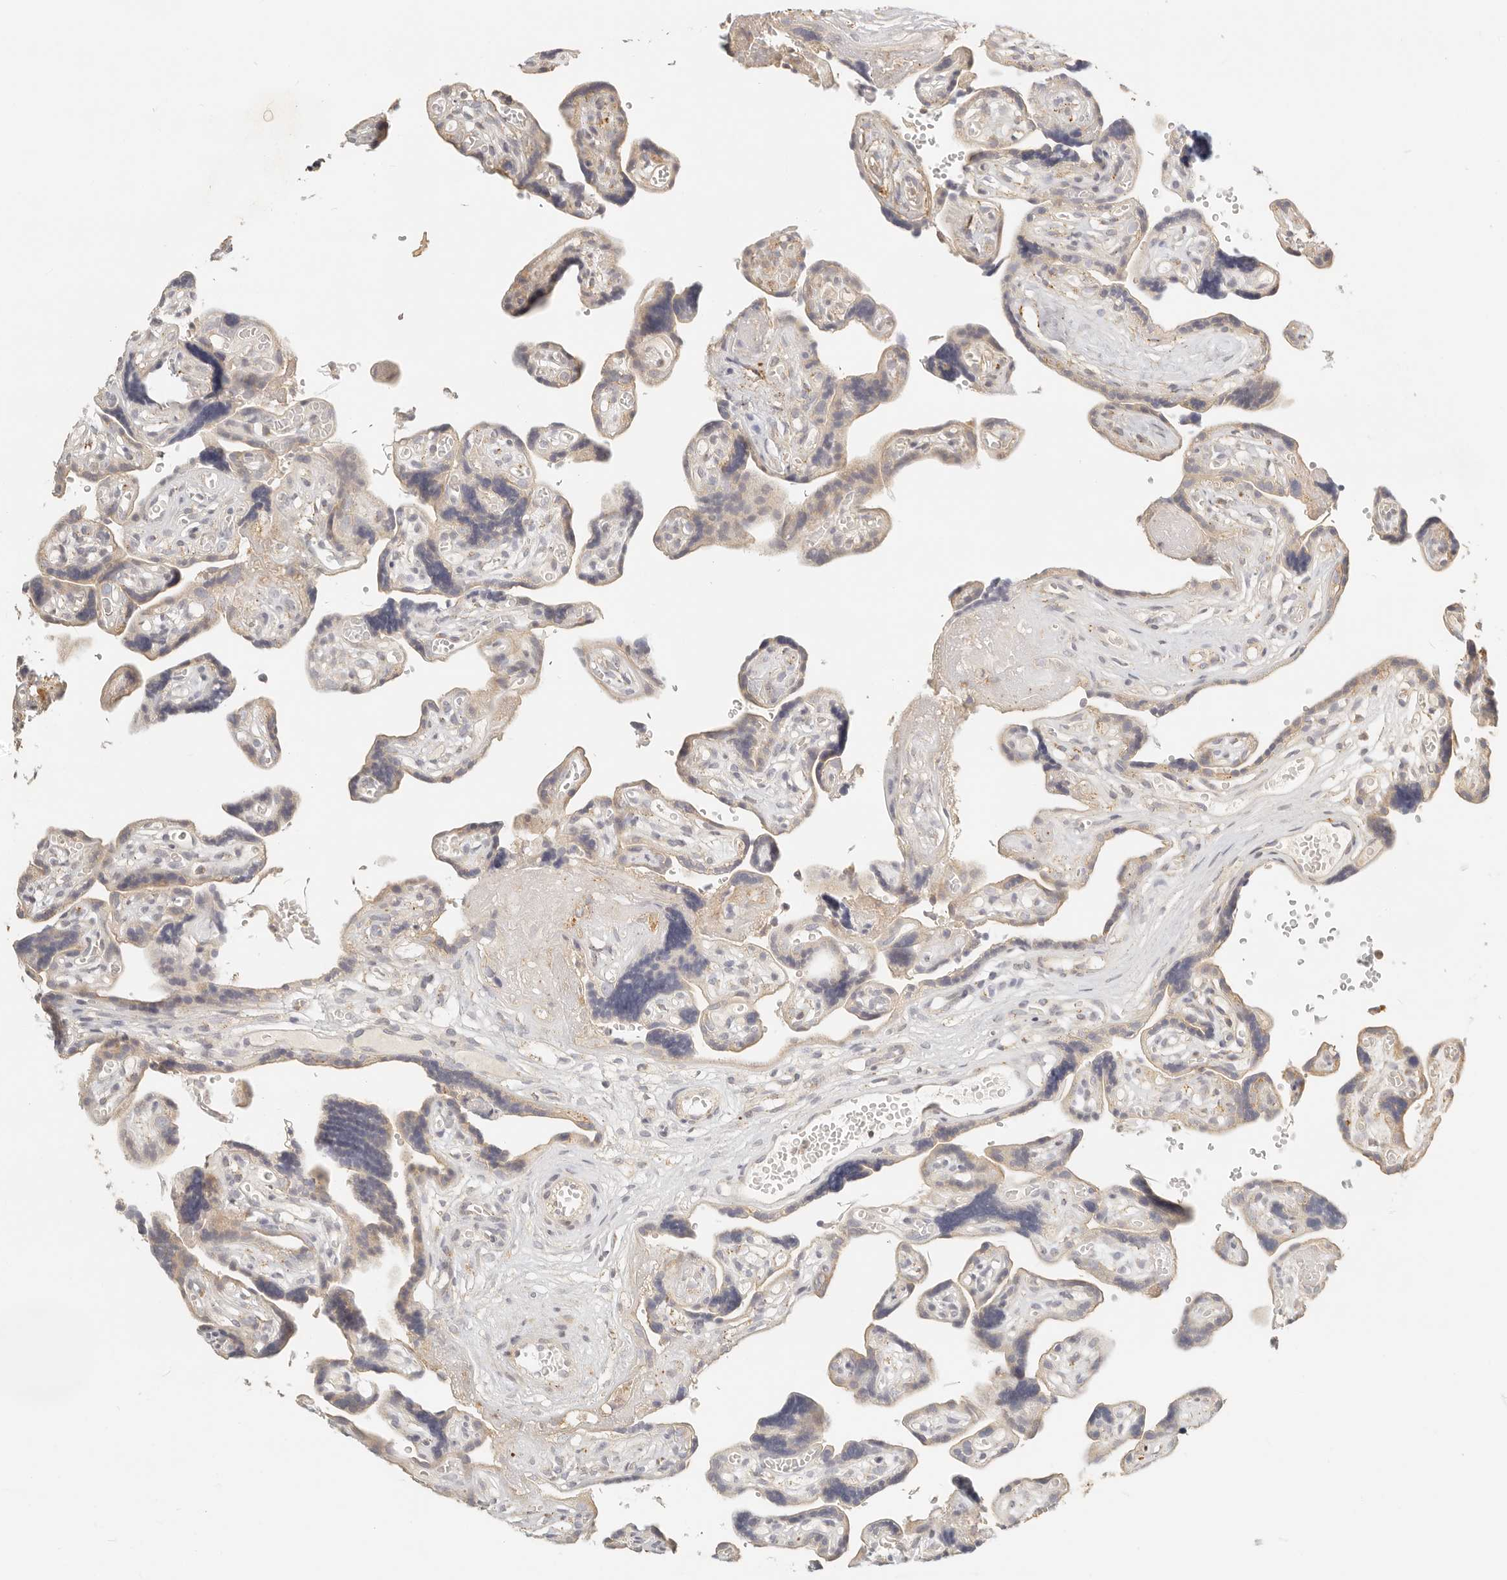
{"staining": {"intensity": "weak", "quantity": ">75%", "location": "cytoplasmic/membranous"}, "tissue": "placenta", "cell_type": "Decidual cells", "image_type": "normal", "snomed": [{"axis": "morphology", "description": "Normal tissue, NOS"}, {"axis": "topography", "description": "Placenta"}], "caption": "The photomicrograph demonstrates staining of normal placenta, revealing weak cytoplasmic/membranous protein expression (brown color) within decidual cells. (DAB (3,3'-diaminobenzidine) IHC, brown staining for protein, blue staining for nuclei).", "gene": "CNMD", "patient": {"sex": "female", "age": 30}}